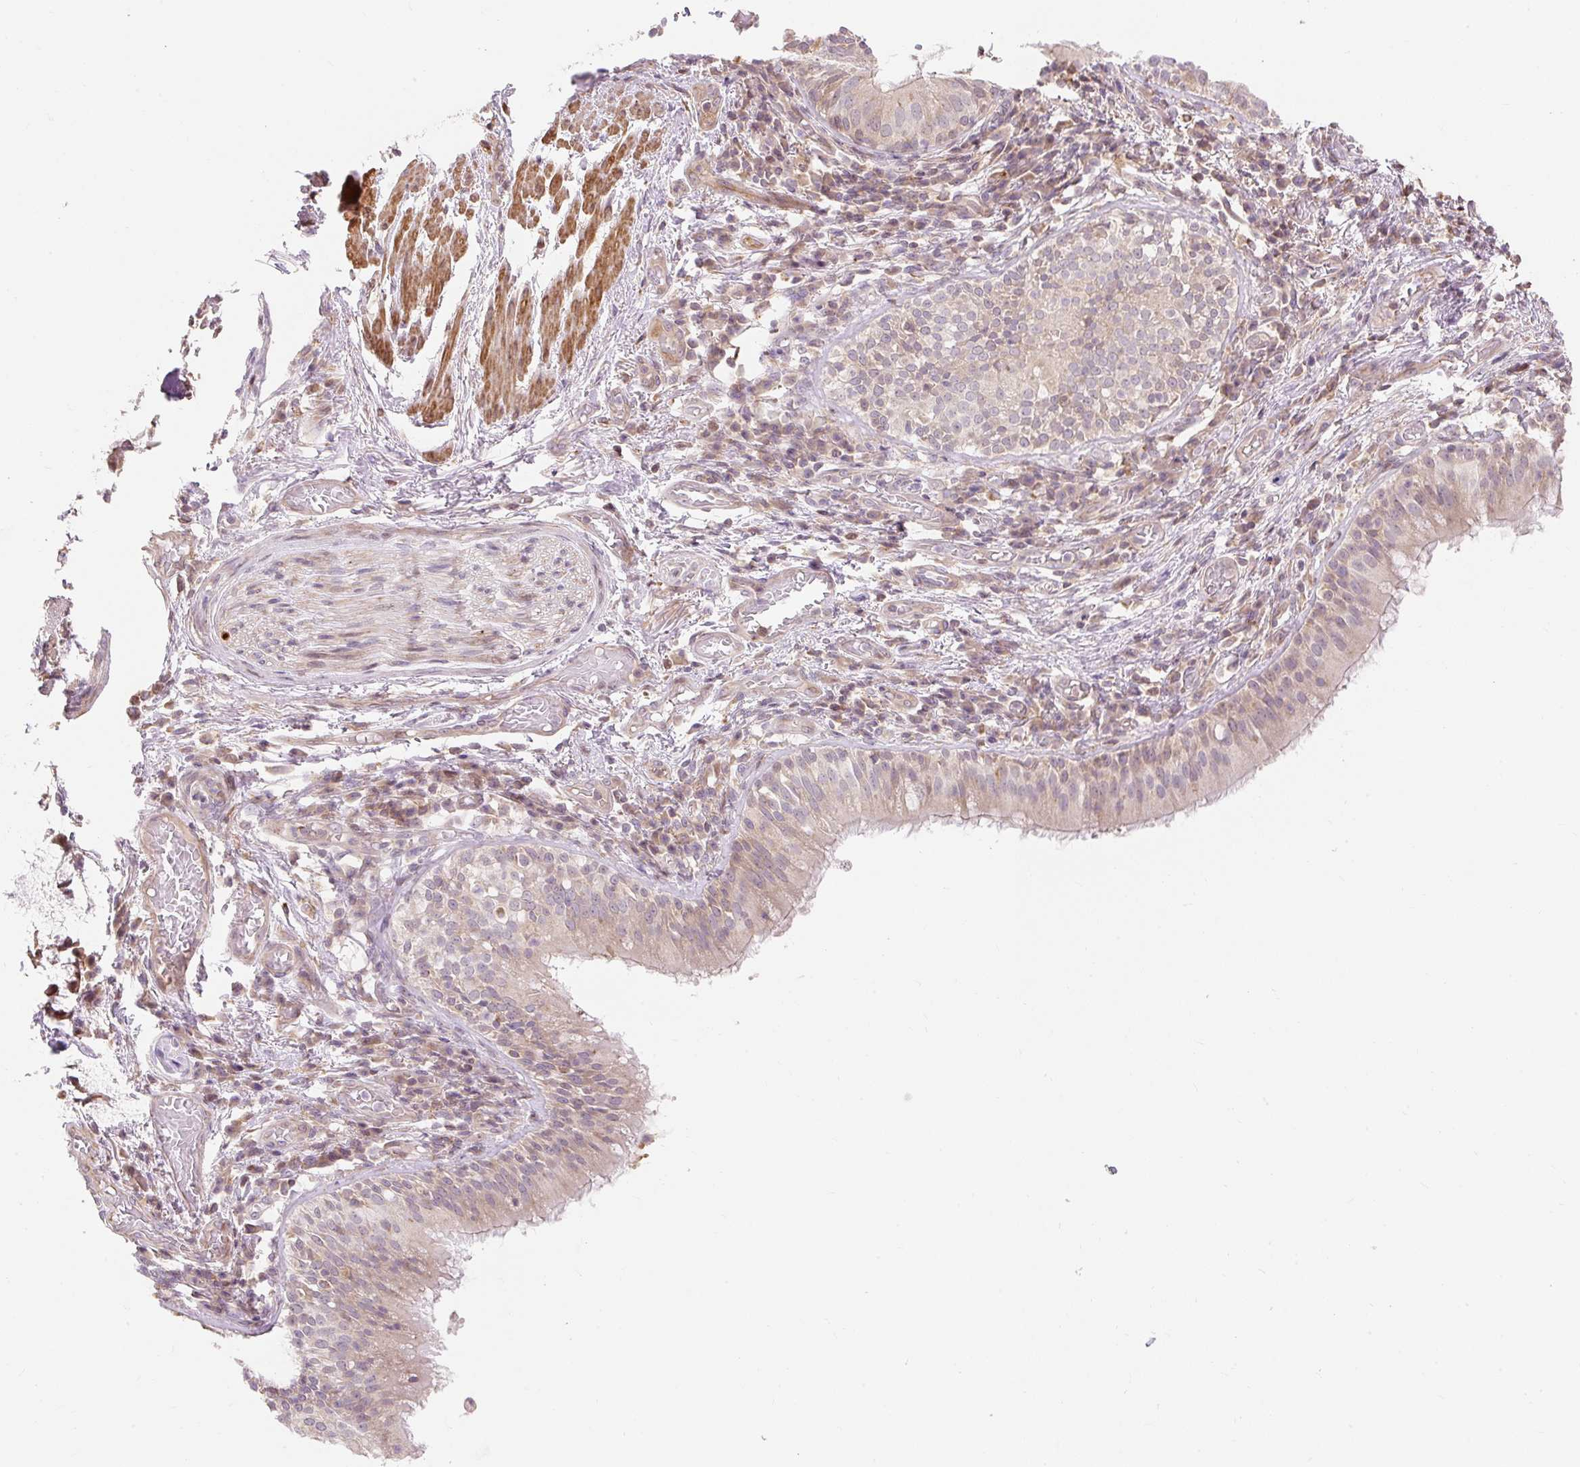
{"staining": {"intensity": "negative", "quantity": "none", "location": "none"}, "tissue": "adipose tissue", "cell_type": "Adipocytes", "image_type": "normal", "snomed": [{"axis": "morphology", "description": "Normal tissue, NOS"}, {"axis": "topography", "description": "Cartilage tissue"}, {"axis": "topography", "description": "Bronchus"}], "caption": "Photomicrograph shows no protein staining in adipocytes of normal adipose tissue. Nuclei are stained in blue.", "gene": "EMC10", "patient": {"sex": "male", "age": 56}}